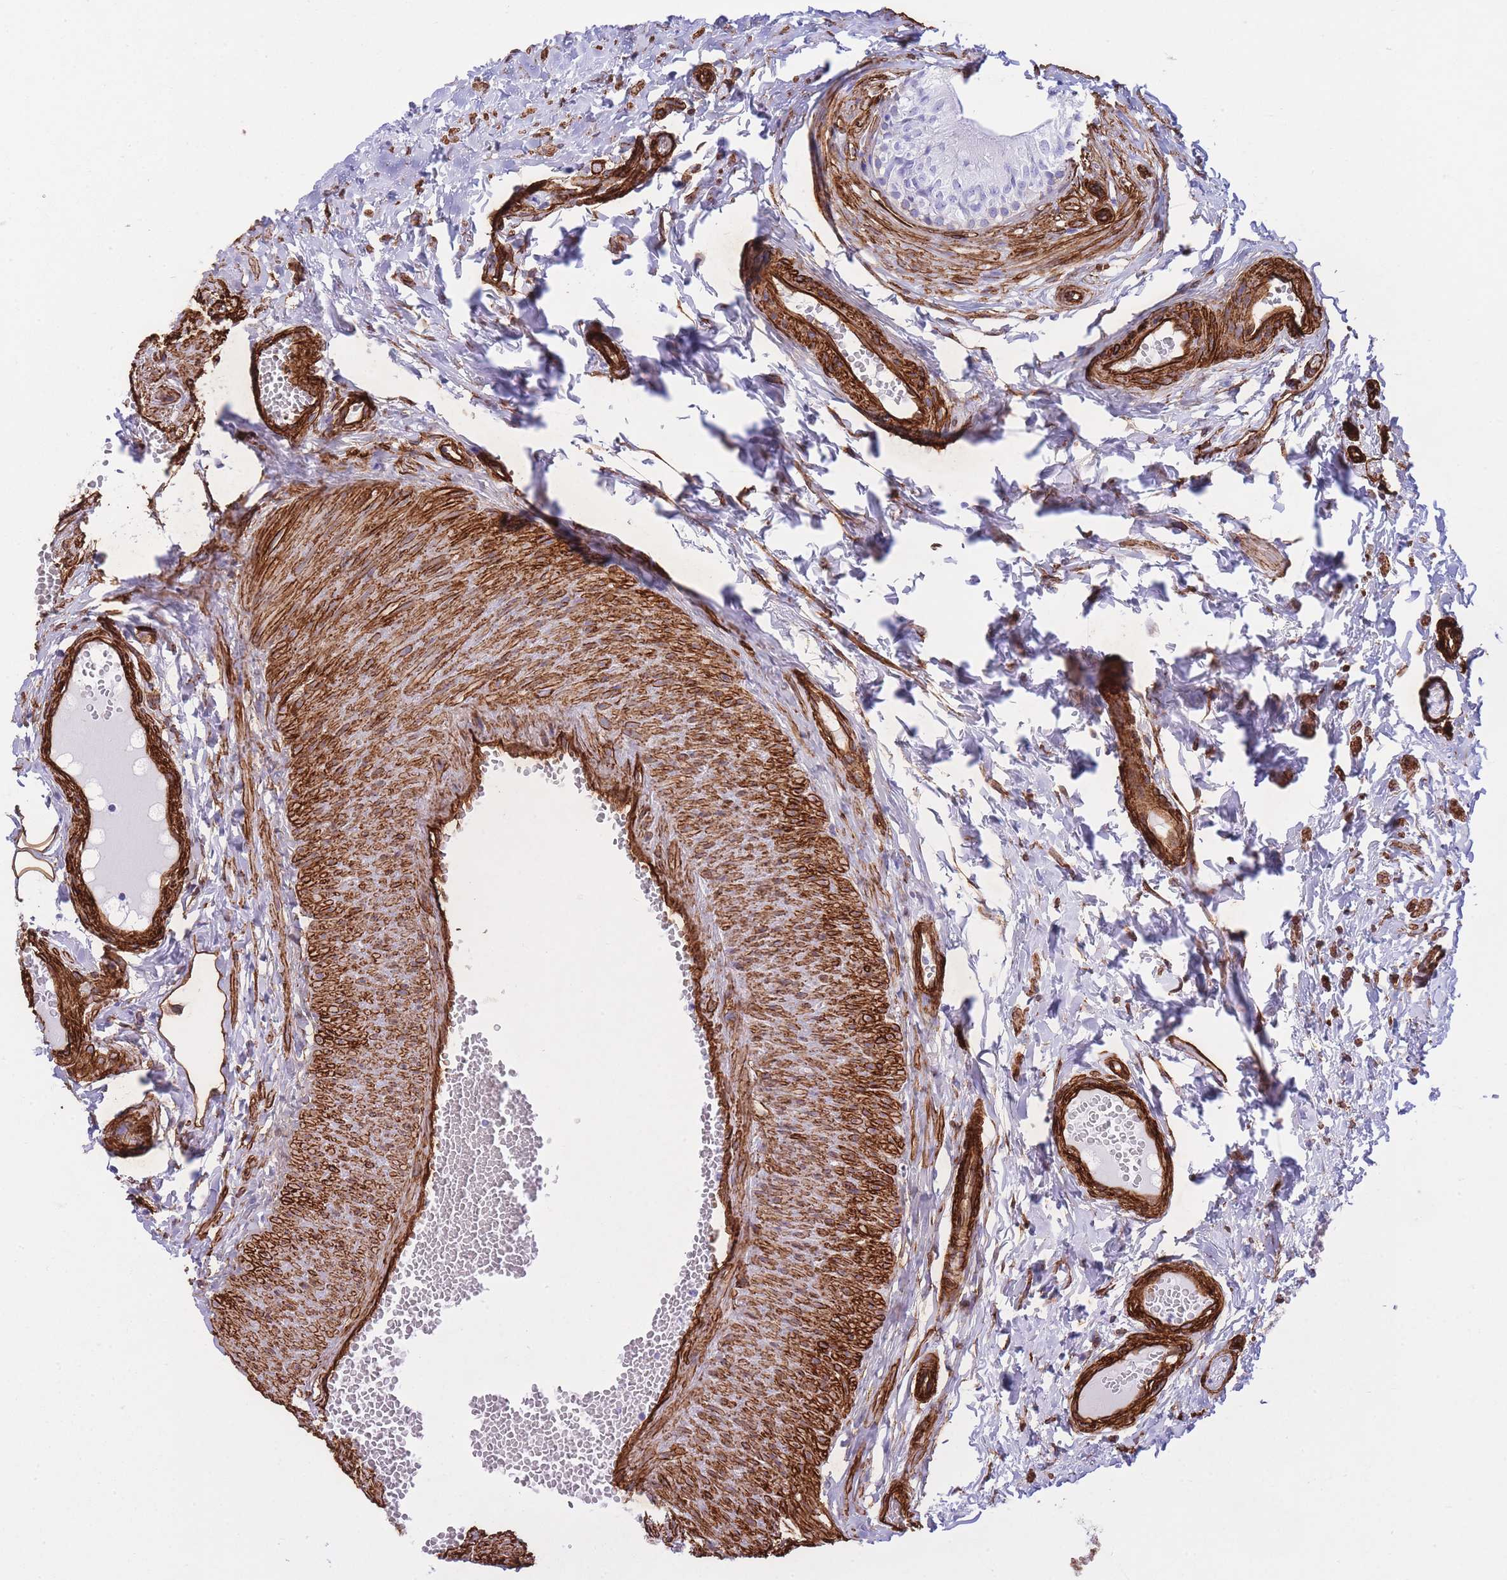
{"staining": {"intensity": "negative", "quantity": "none", "location": "none"}, "tissue": "epididymis", "cell_type": "Glandular cells", "image_type": "normal", "snomed": [{"axis": "morphology", "description": "Normal tissue, NOS"}, {"axis": "topography", "description": "Epididymis"}], "caption": "This is an immunohistochemistry (IHC) photomicrograph of unremarkable human epididymis. There is no staining in glandular cells.", "gene": "CAVIN1", "patient": {"sex": "male", "age": 37}}